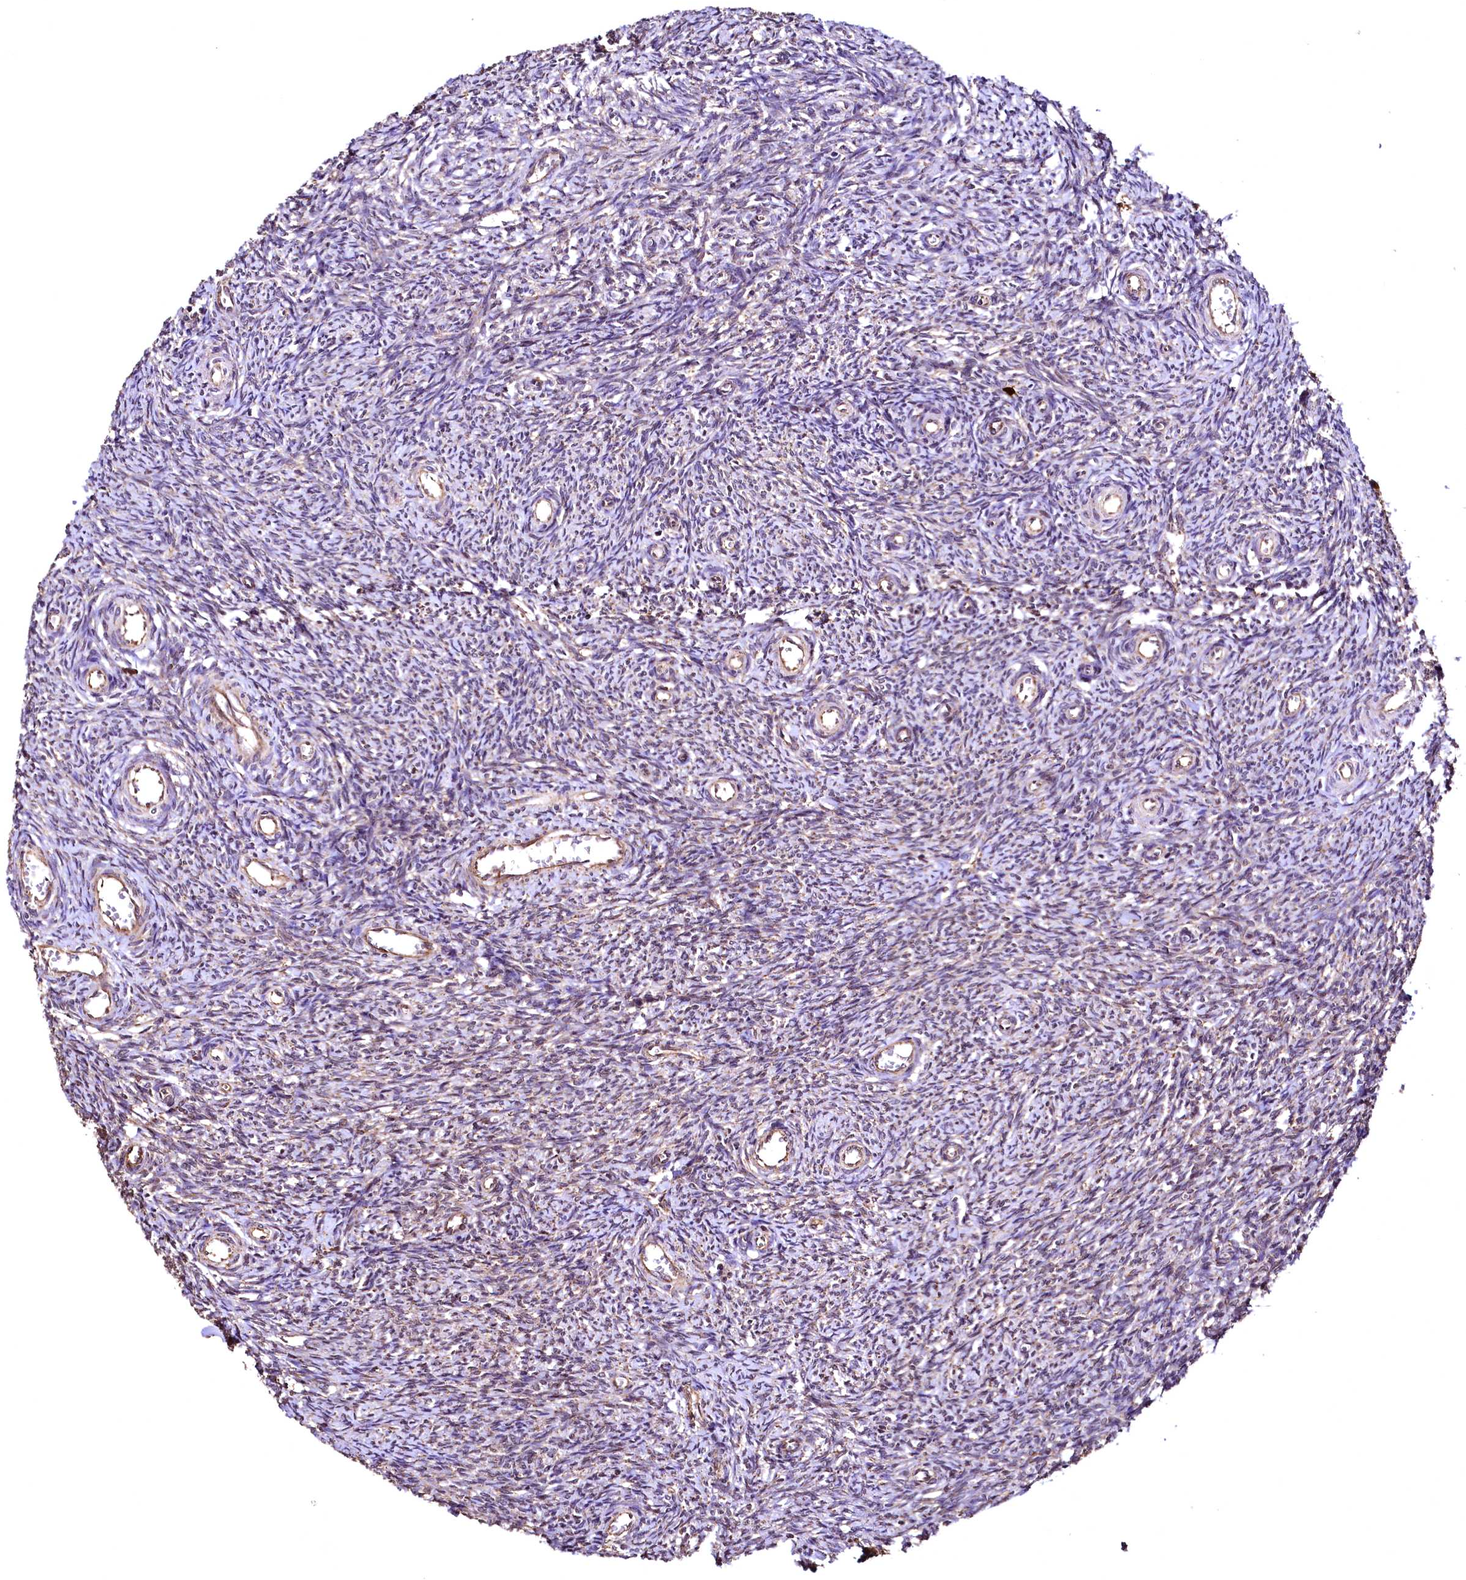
{"staining": {"intensity": "moderate", "quantity": ">75%", "location": "cytoplasmic/membranous"}, "tissue": "ovary", "cell_type": "Follicle cells", "image_type": "normal", "snomed": [{"axis": "morphology", "description": "Normal tissue, NOS"}, {"axis": "topography", "description": "Ovary"}], "caption": "DAB immunohistochemical staining of normal human ovary reveals moderate cytoplasmic/membranous protein positivity in about >75% of follicle cells. The staining is performed using DAB (3,3'-diaminobenzidine) brown chromogen to label protein expression. The nuclei are counter-stained blue using hematoxylin.", "gene": "LRSAM1", "patient": {"sex": "female", "age": 44}}